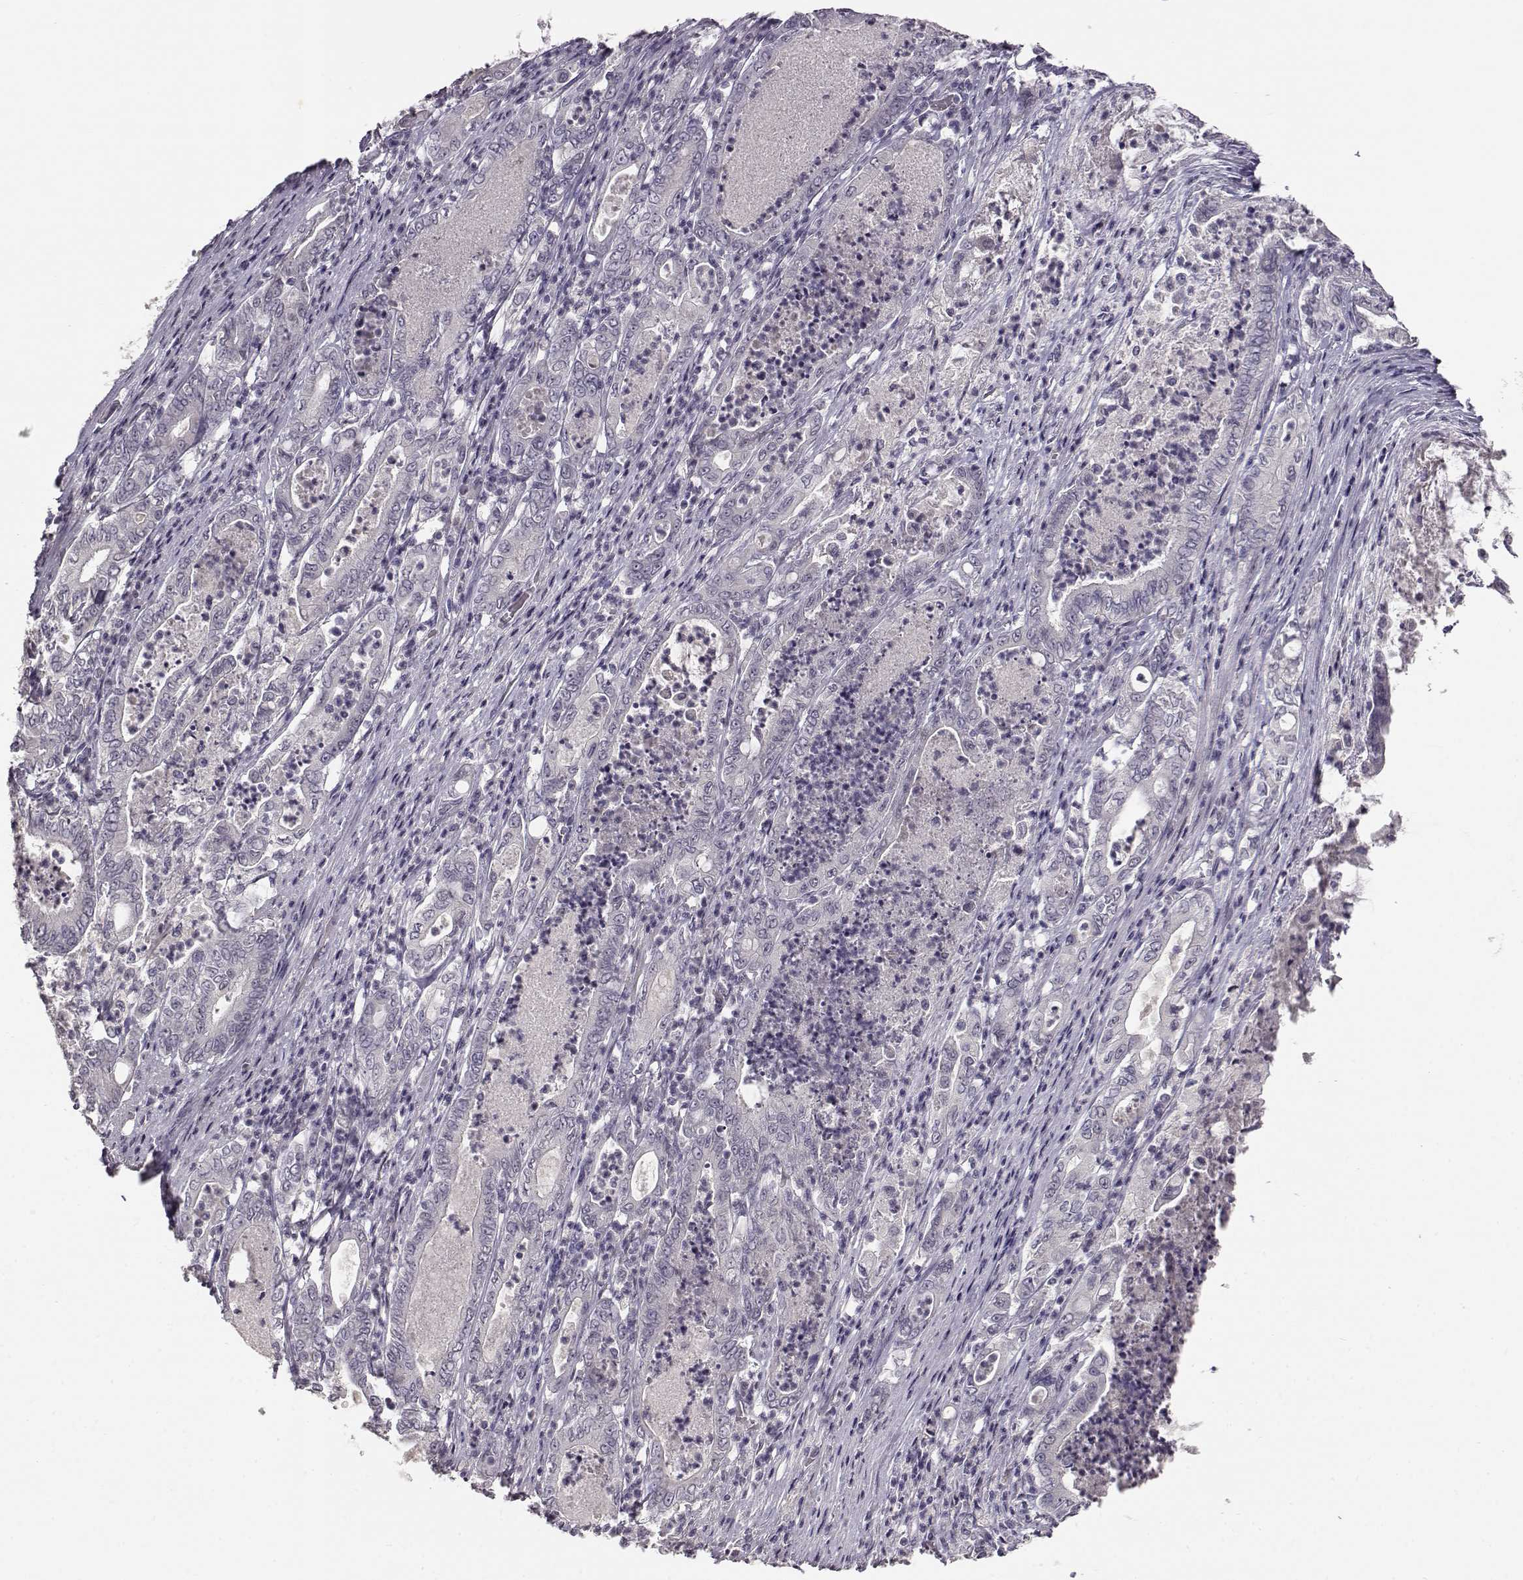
{"staining": {"intensity": "negative", "quantity": "none", "location": "none"}, "tissue": "pancreatic cancer", "cell_type": "Tumor cells", "image_type": "cancer", "snomed": [{"axis": "morphology", "description": "Adenocarcinoma, NOS"}, {"axis": "topography", "description": "Pancreas"}], "caption": "High power microscopy histopathology image of an IHC micrograph of pancreatic adenocarcinoma, revealing no significant staining in tumor cells. (DAB (3,3'-diaminobenzidine) IHC, high magnification).", "gene": "RHOXF2", "patient": {"sex": "male", "age": 71}}